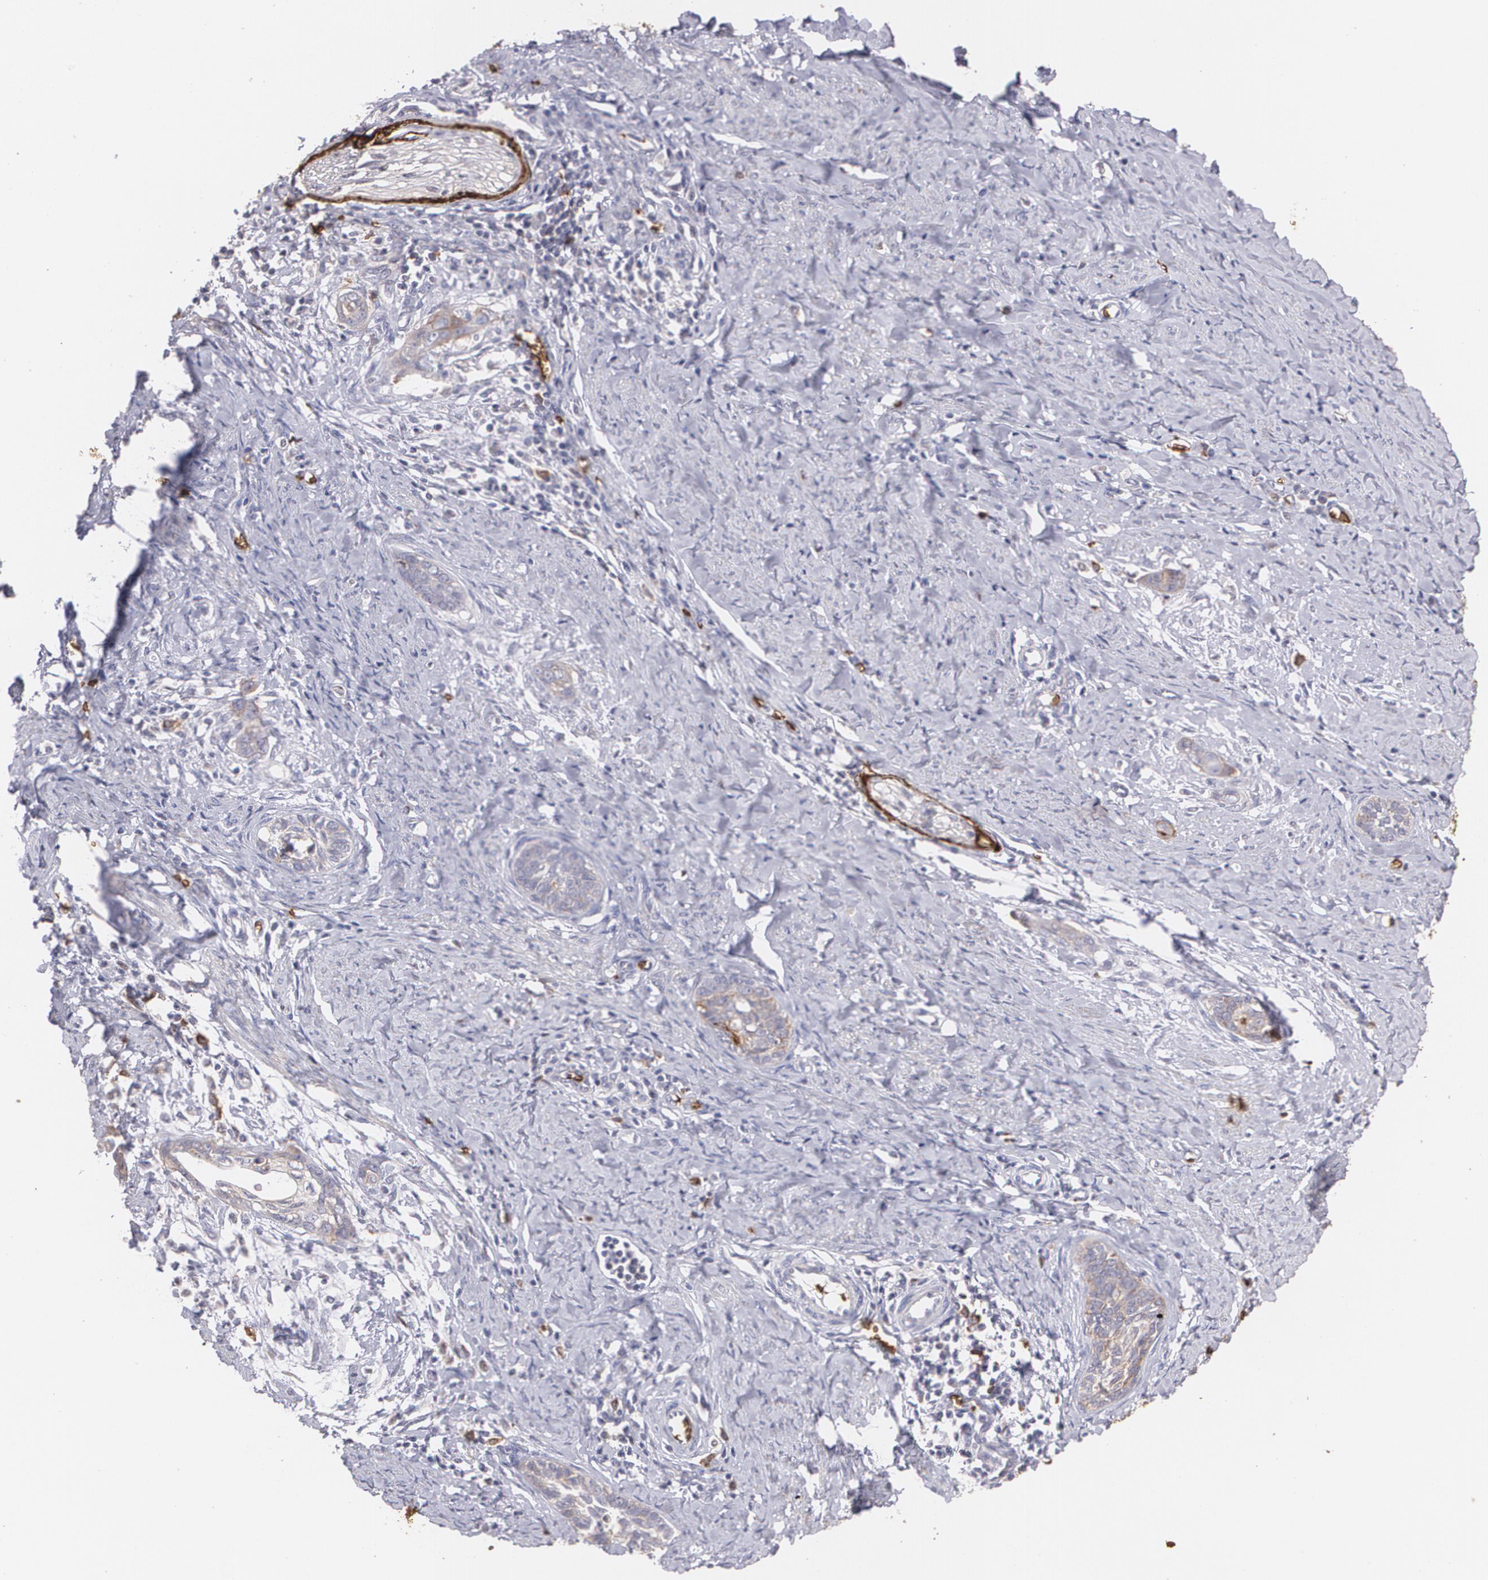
{"staining": {"intensity": "moderate", "quantity": "25%-75%", "location": "cytoplasmic/membranous"}, "tissue": "cervical cancer", "cell_type": "Tumor cells", "image_type": "cancer", "snomed": [{"axis": "morphology", "description": "Squamous cell carcinoma, NOS"}, {"axis": "topography", "description": "Cervix"}], "caption": "IHC photomicrograph of squamous cell carcinoma (cervical) stained for a protein (brown), which reveals medium levels of moderate cytoplasmic/membranous staining in about 25%-75% of tumor cells.", "gene": "SLC2A1", "patient": {"sex": "female", "age": 33}}